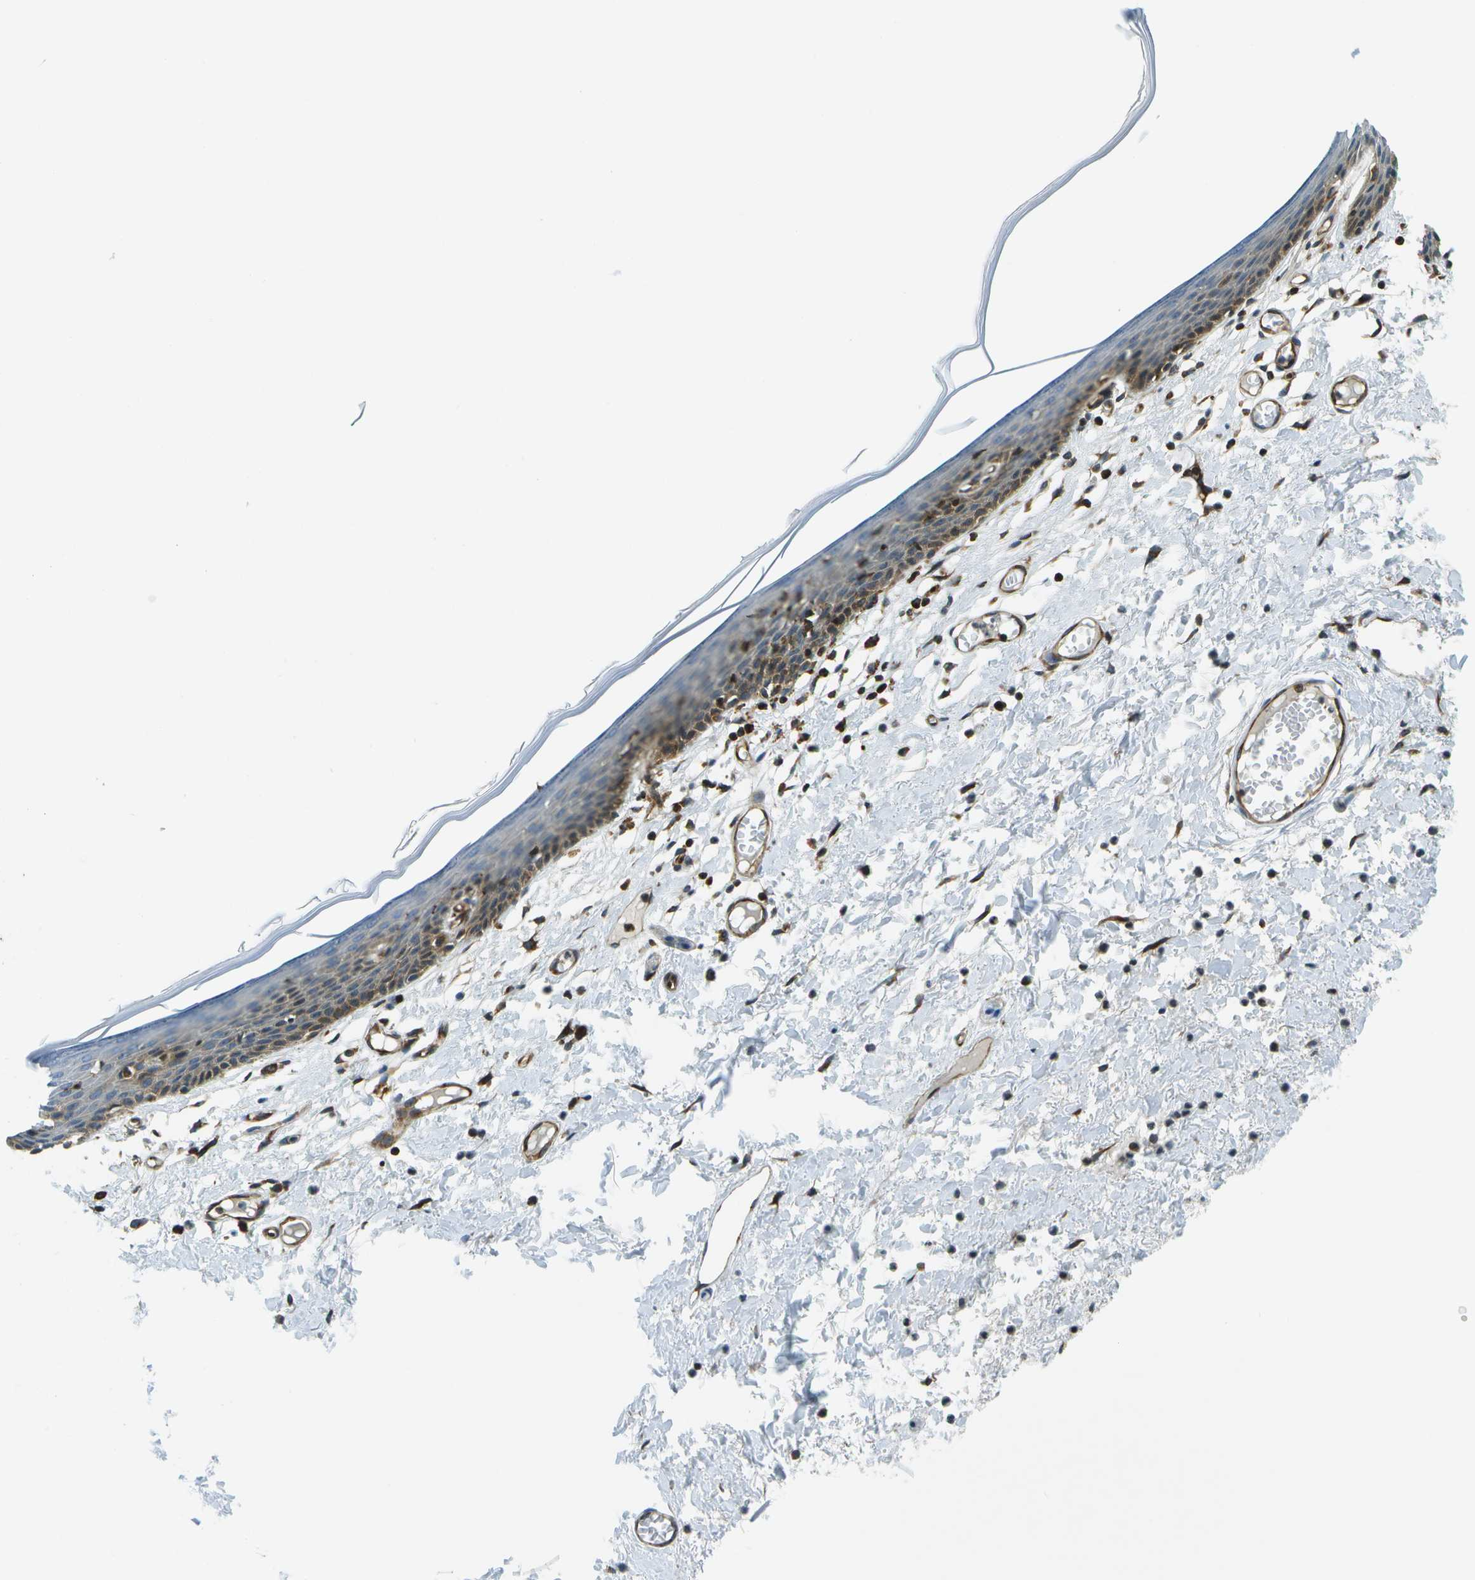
{"staining": {"intensity": "moderate", "quantity": "<25%", "location": "cytoplasmic/membranous"}, "tissue": "skin", "cell_type": "Epidermal cells", "image_type": "normal", "snomed": [{"axis": "morphology", "description": "Normal tissue, NOS"}, {"axis": "topography", "description": "Vulva"}], "caption": "High-magnification brightfield microscopy of unremarkable skin stained with DAB (3,3'-diaminobenzidine) (brown) and counterstained with hematoxylin (blue). epidermal cells exhibit moderate cytoplasmic/membranous expression is seen in about<25% of cells.", "gene": "ESYT1", "patient": {"sex": "female", "age": 54}}